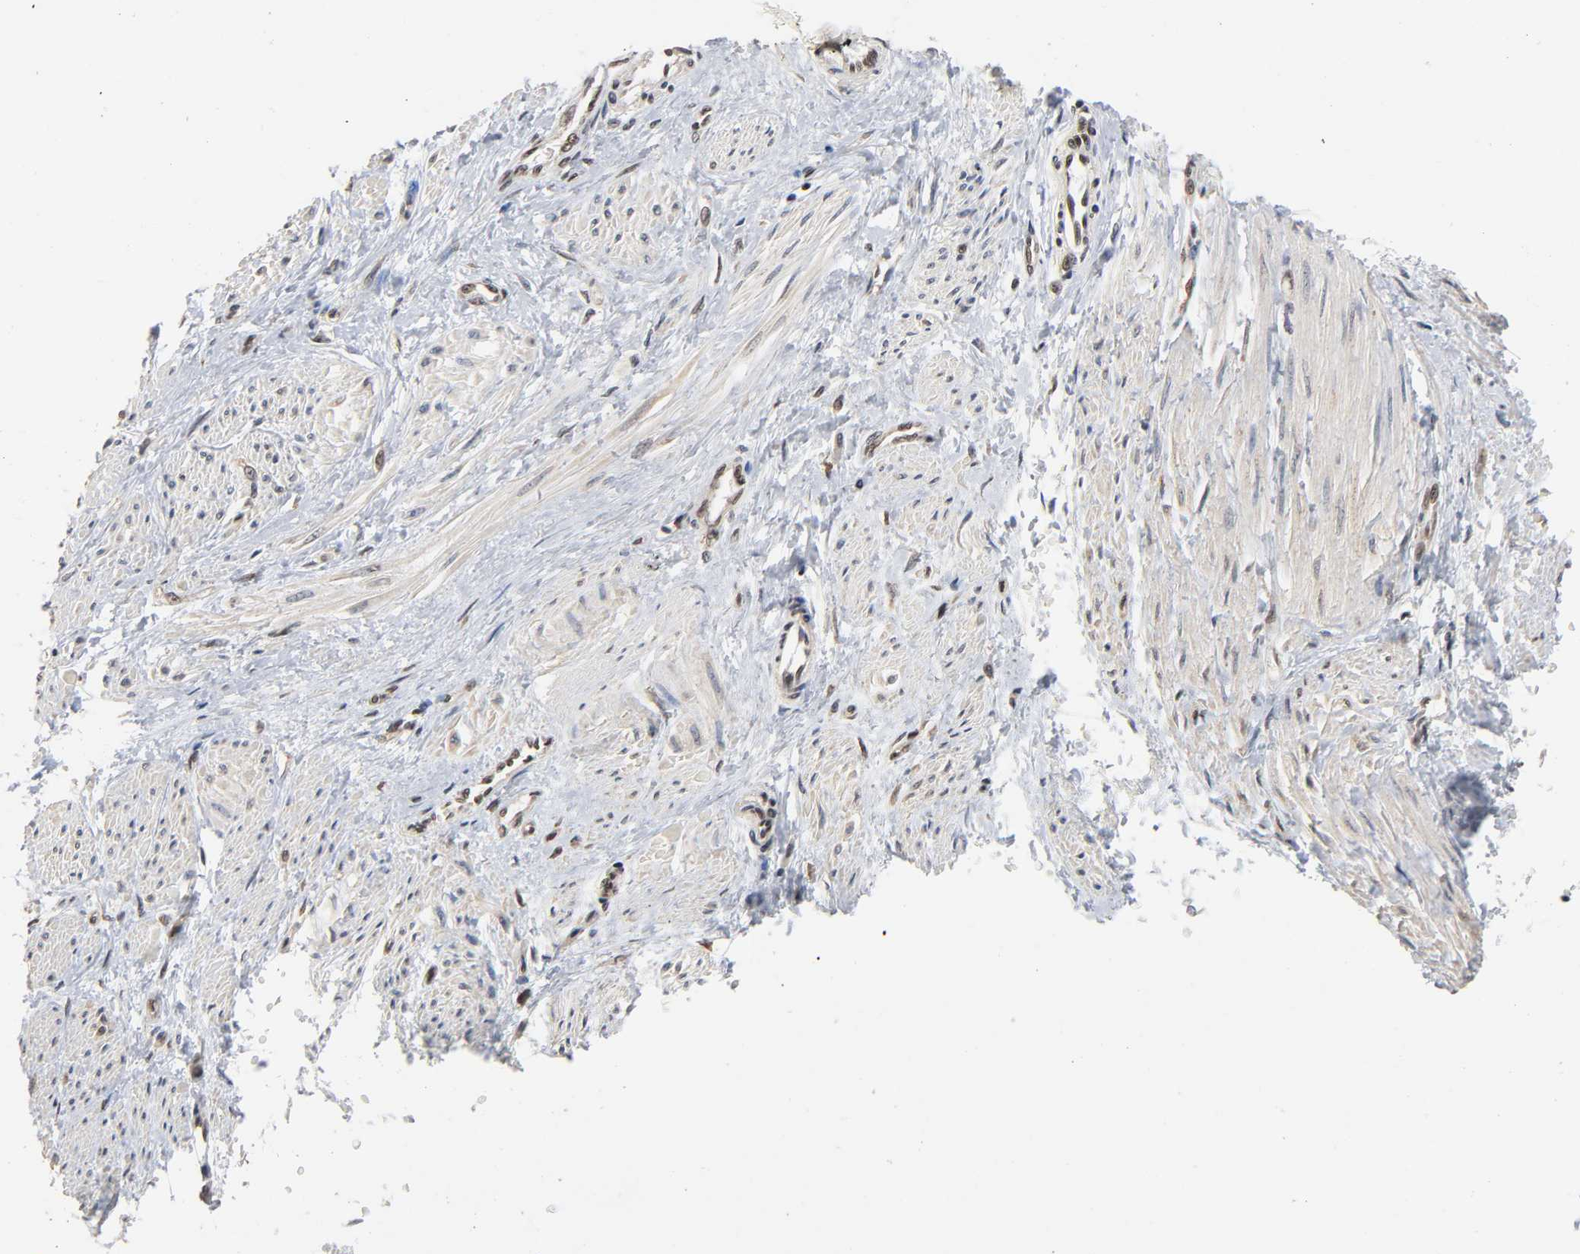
{"staining": {"intensity": "moderate", "quantity": ">75%", "location": "nuclear"}, "tissue": "smooth muscle", "cell_type": "Smooth muscle cells", "image_type": "normal", "snomed": [{"axis": "morphology", "description": "Normal tissue, NOS"}, {"axis": "topography", "description": "Smooth muscle"}, {"axis": "topography", "description": "Uterus"}], "caption": "IHC of benign smooth muscle shows medium levels of moderate nuclear staining in about >75% of smooth muscle cells. The staining was performed using DAB, with brown indicating positive protein expression. Nuclei are stained blue with hematoxylin.", "gene": "ZNF384", "patient": {"sex": "female", "age": 39}}